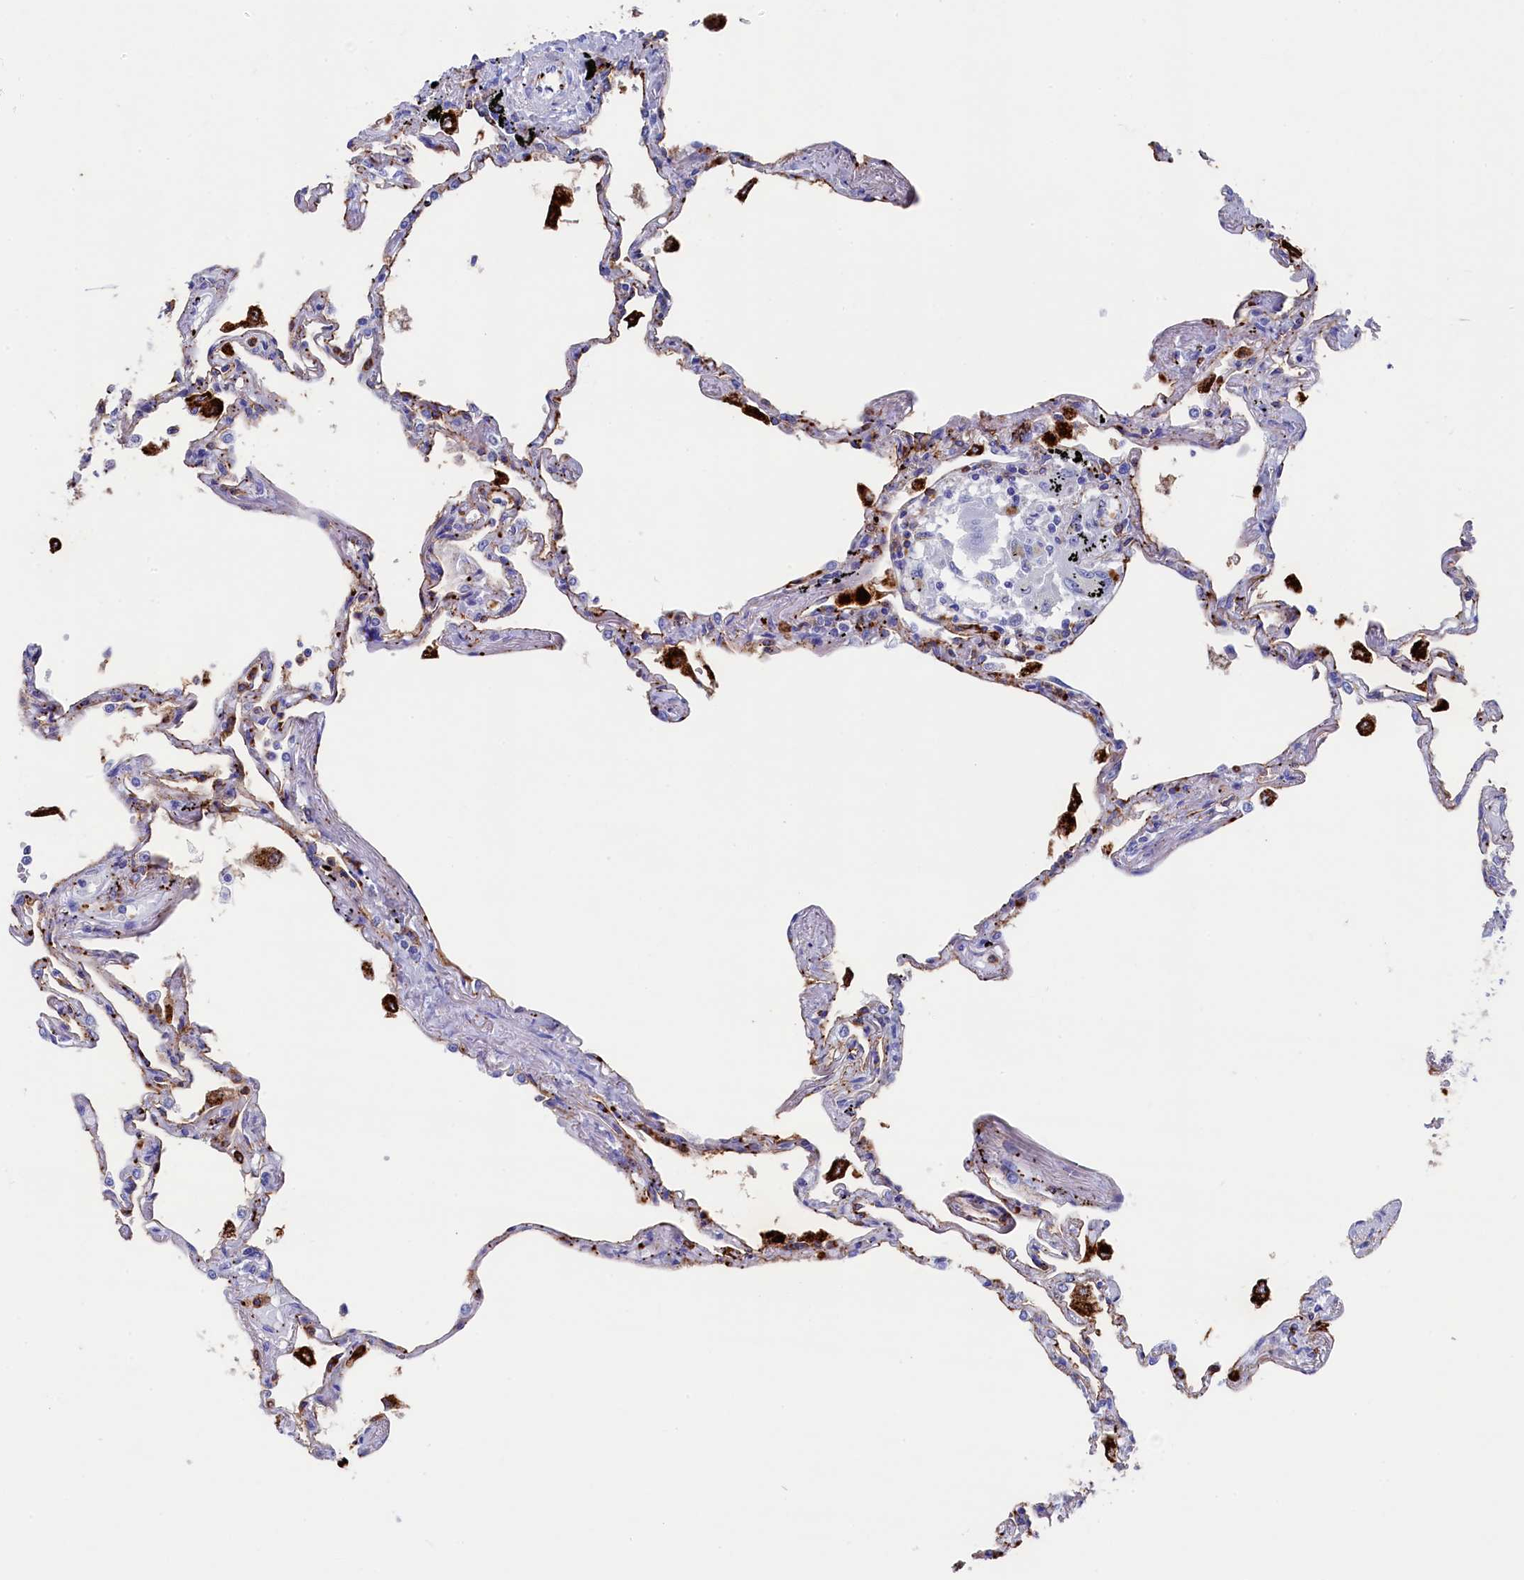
{"staining": {"intensity": "weak", "quantity": "25%-75%", "location": "cytoplasmic/membranous"}, "tissue": "lung", "cell_type": "Alveolar cells", "image_type": "normal", "snomed": [{"axis": "morphology", "description": "Normal tissue, NOS"}, {"axis": "topography", "description": "Lung"}], "caption": "Immunohistochemistry (IHC) micrograph of unremarkable lung: human lung stained using IHC reveals low levels of weak protein expression localized specifically in the cytoplasmic/membranous of alveolar cells, appearing as a cytoplasmic/membranous brown color.", "gene": "PLAC8", "patient": {"sex": "female", "age": 67}}